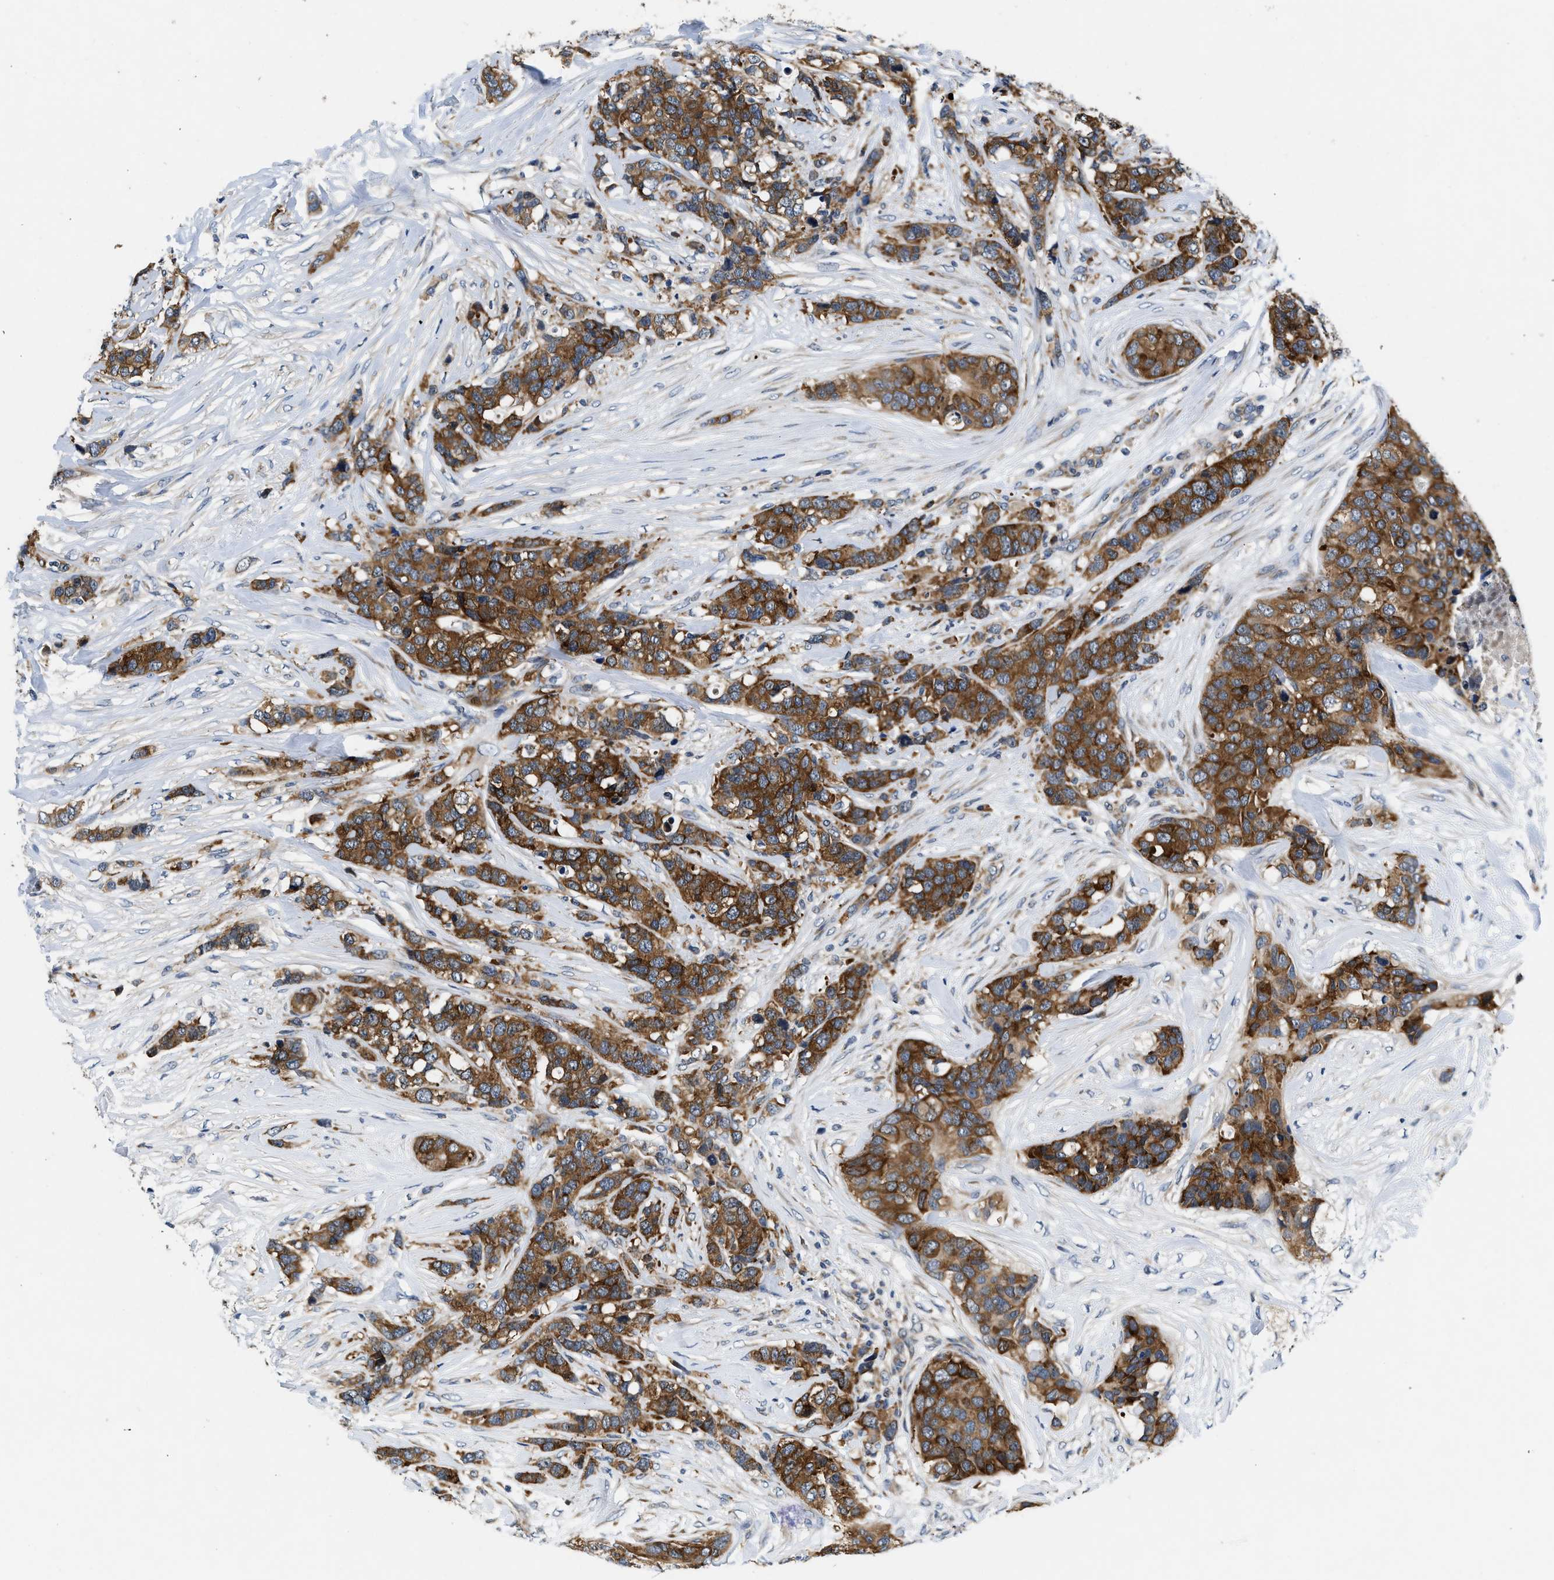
{"staining": {"intensity": "strong", "quantity": ">75%", "location": "cytoplasmic/membranous"}, "tissue": "breast cancer", "cell_type": "Tumor cells", "image_type": "cancer", "snomed": [{"axis": "morphology", "description": "Lobular carcinoma"}, {"axis": "topography", "description": "Breast"}], "caption": "A micrograph of human breast cancer stained for a protein reveals strong cytoplasmic/membranous brown staining in tumor cells.", "gene": "PA2G4", "patient": {"sex": "female", "age": 59}}